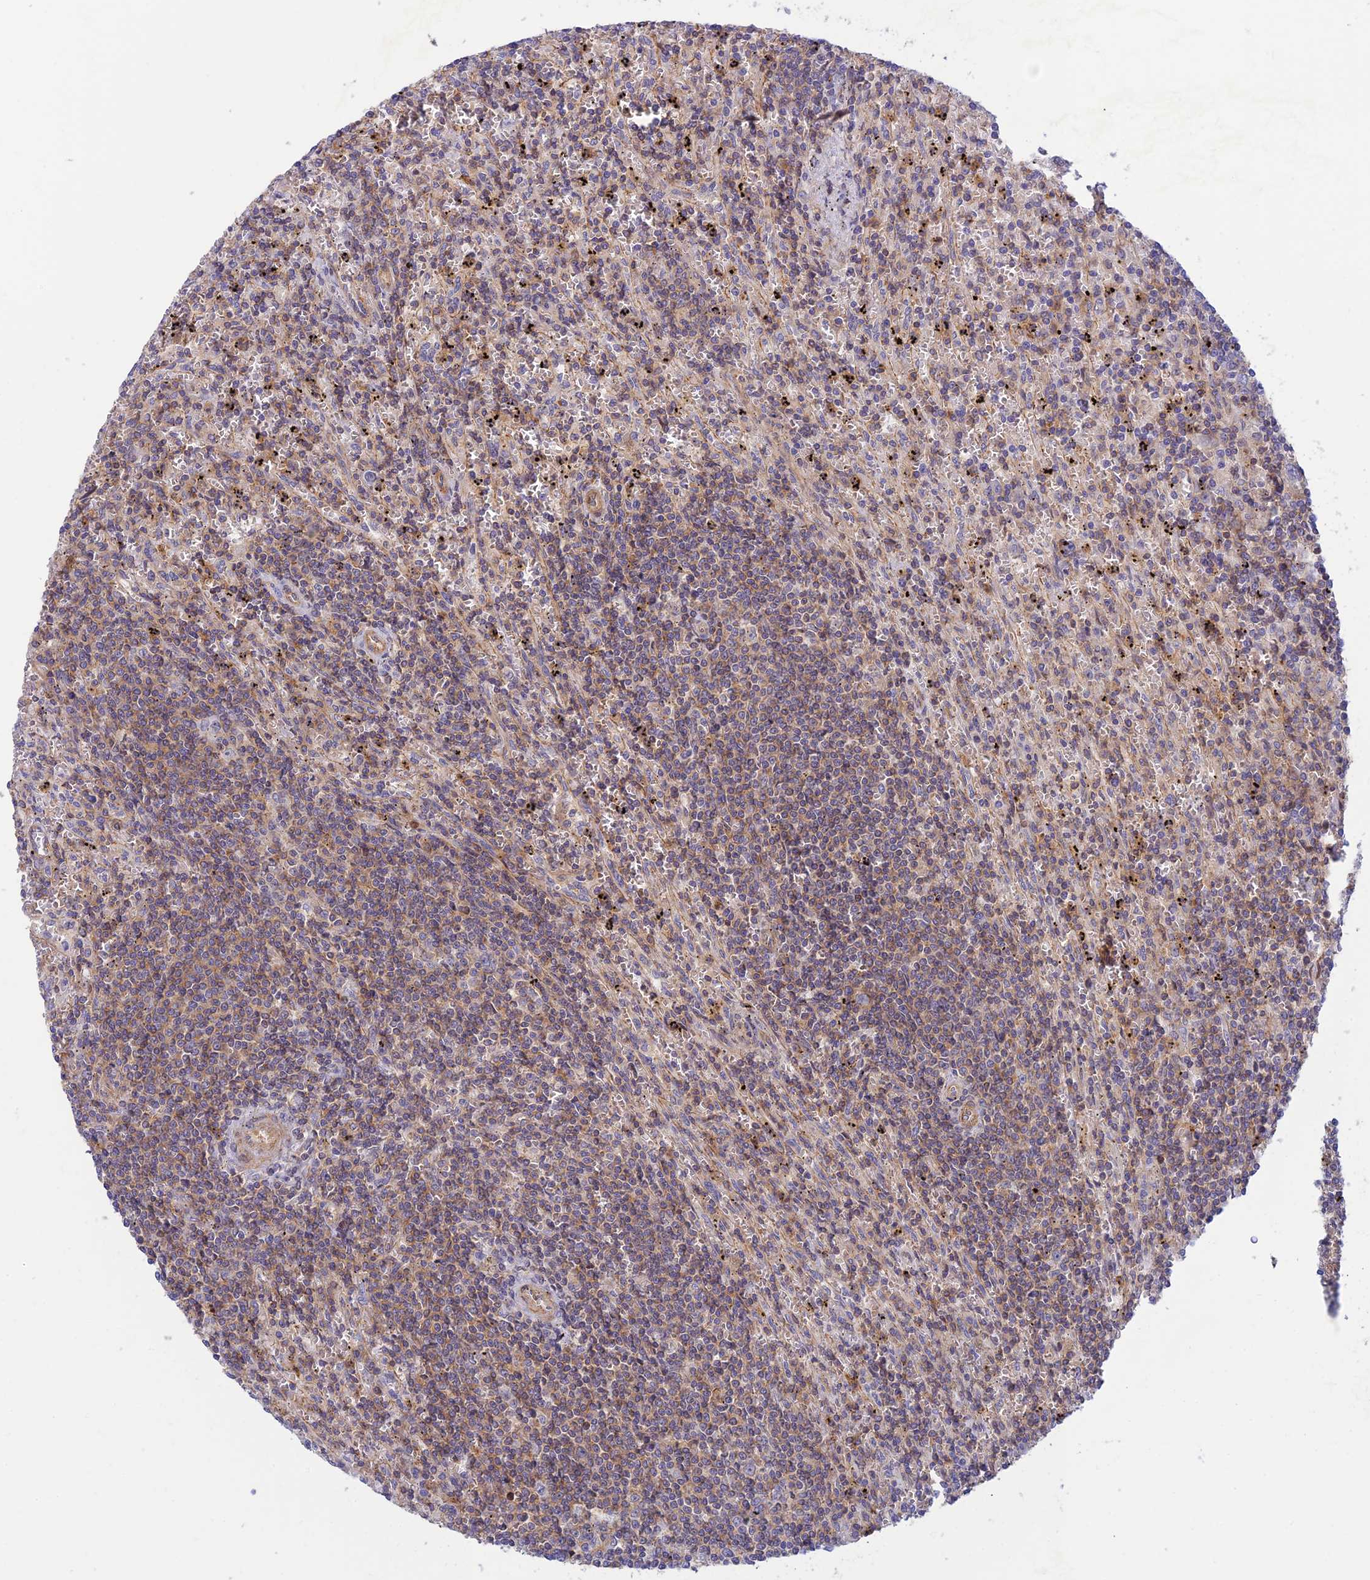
{"staining": {"intensity": "weak", "quantity": "<25%", "location": "cytoplasmic/membranous"}, "tissue": "lymphoma", "cell_type": "Tumor cells", "image_type": "cancer", "snomed": [{"axis": "morphology", "description": "Malignant lymphoma, non-Hodgkin's type, Low grade"}, {"axis": "topography", "description": "Spleen"}], "caption": "This is an immunohistochemistry (IHC) histopathology image of lymphoma. There is no positivity in tumor cells.", "gene": "PPP1R12C", "patient": {"sex": "male", "age": 76}}